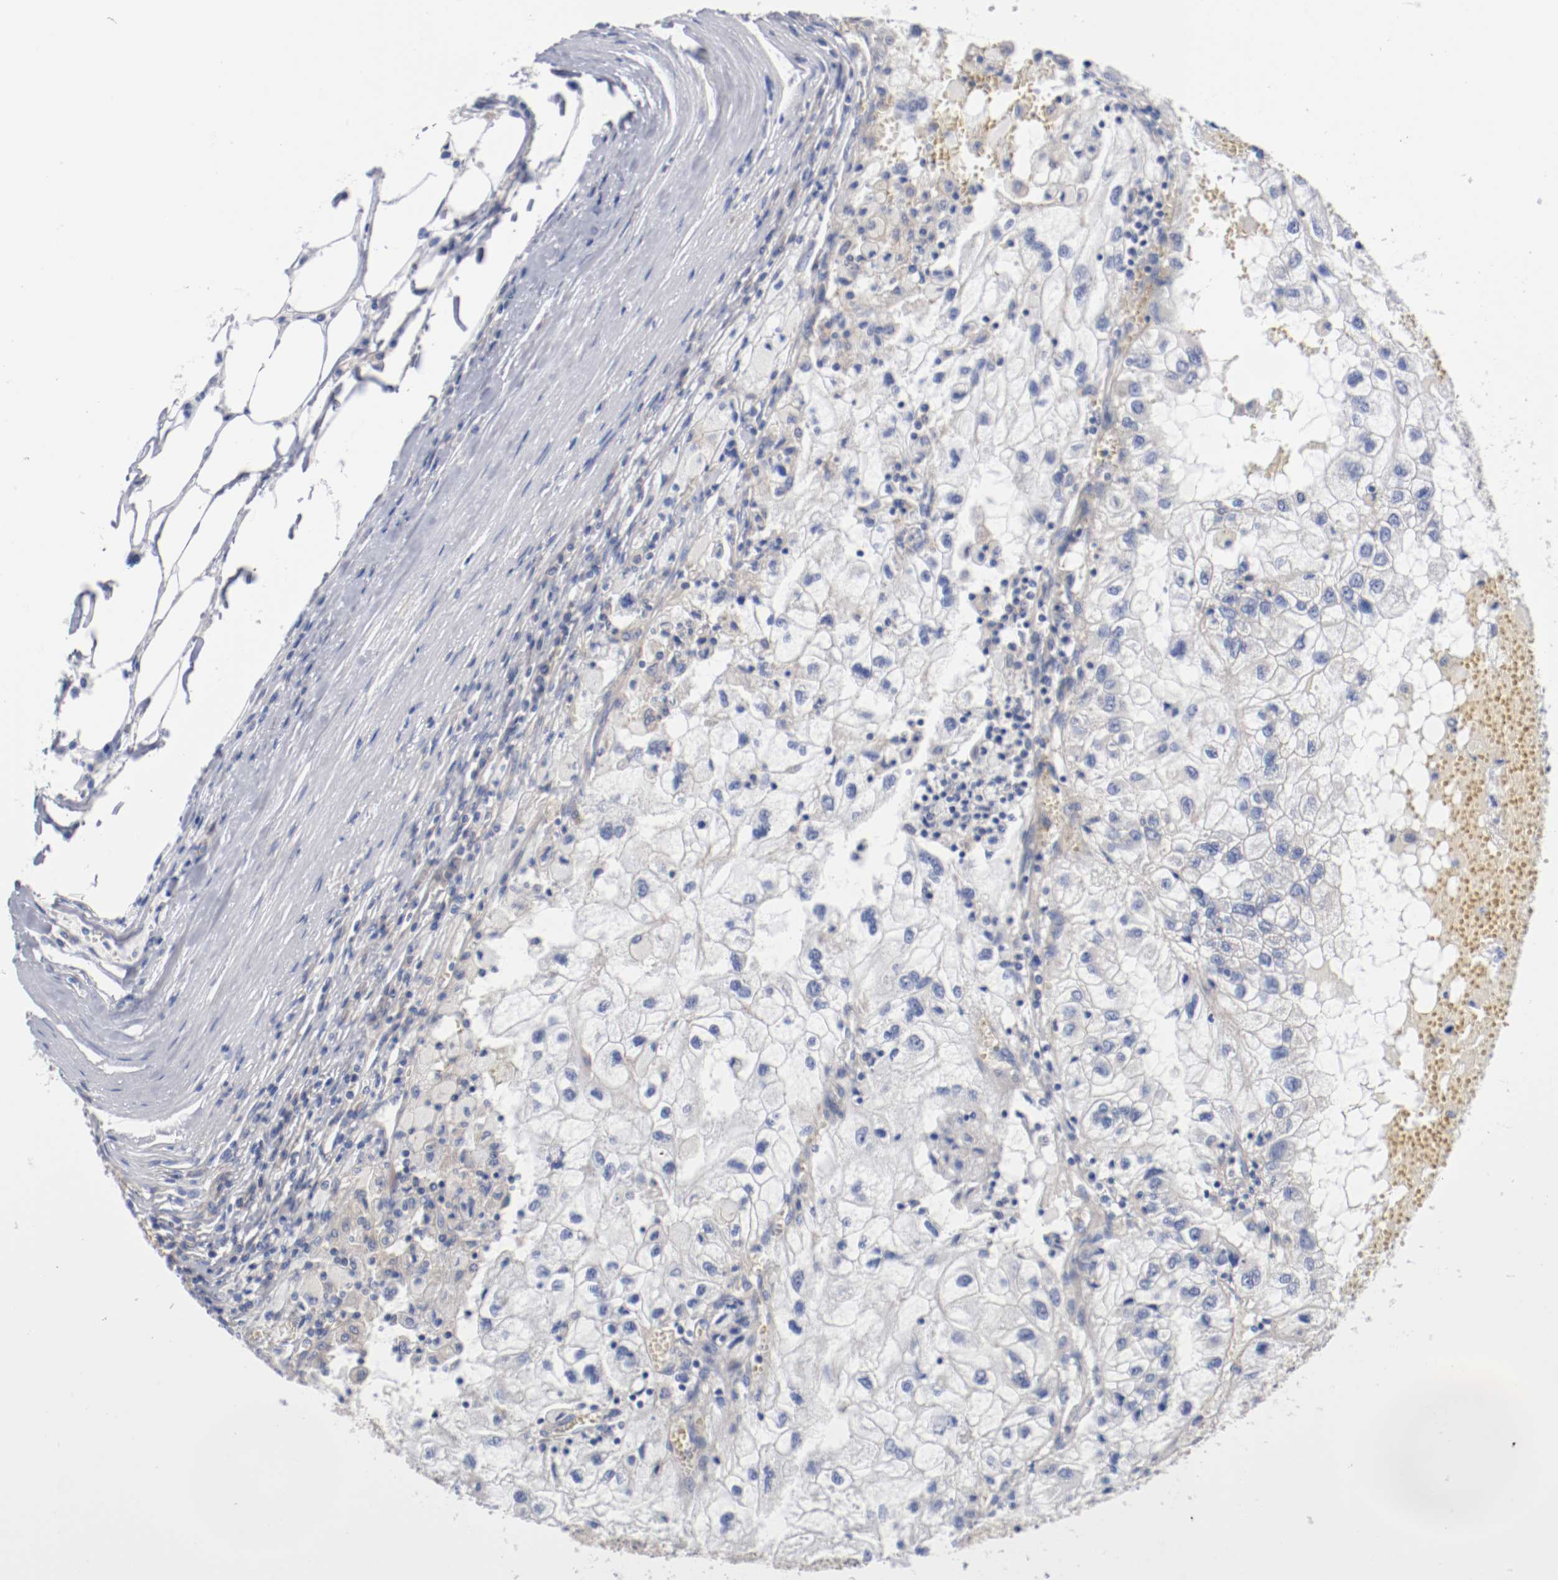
{"staining": {"intensity": "negative", "quantity": "none", "location": "none"}, "tissue": "renal cancer", "cell_type": "Tumor cells", "image_type": "cancer", "snomed": [{"axis": "morphology", "description": "Normal tissue, NOS"}, {"axis": "morphology", "description": "Adenocarcinoma, NOS"}, {"axis": "topography", "description": "Kidney"}], "caption": "Immunohistochemical staining of human renal adenocarcinoma exhibits no significant expression in tumor cells.", "gene": "HGS", "patient": {"sex": "male", "age": 71}}